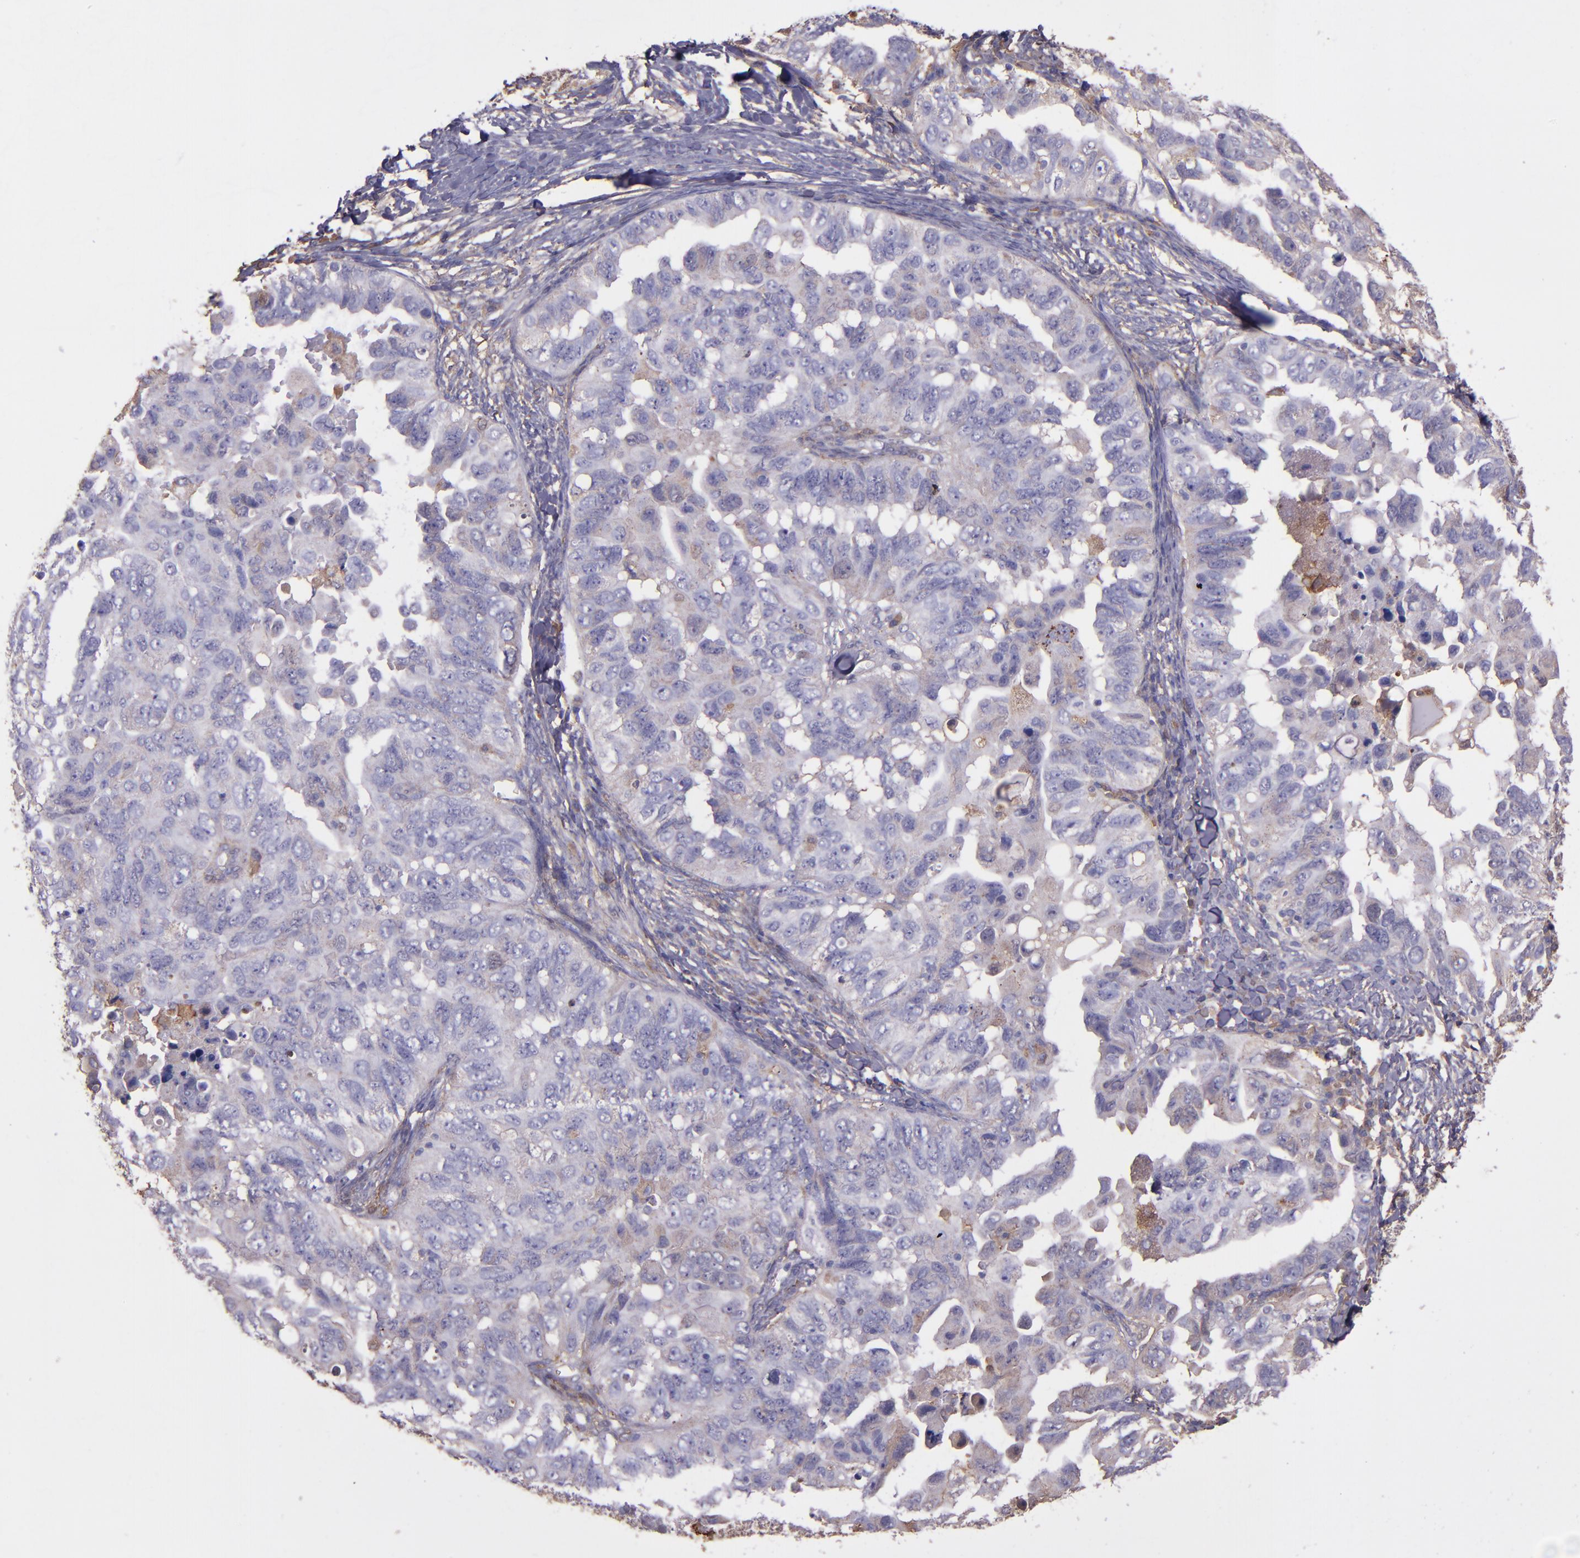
{"staining": {"intensity": "weak", "quantity": "<25%", "location": "cytoplasmic/membranous"}, "tissue": "ovarian cancer", "cell_type": "Tumor cells", "image_type": "cancer", "snomed": [{"axis": "morphology", "description": "Cystadenocarcinoma, serous, NOS"}, {"axis": "topography", "description": "Ovary"}], "caption": "IHC micrograph of neoplastic tissue: ovarian serous cystadenocarcinoma stained with DAB demonstrates no significant protein staining in tumor cells.", "gene": "WASHC1", "patient": {"sex": "female", "age": 82}}